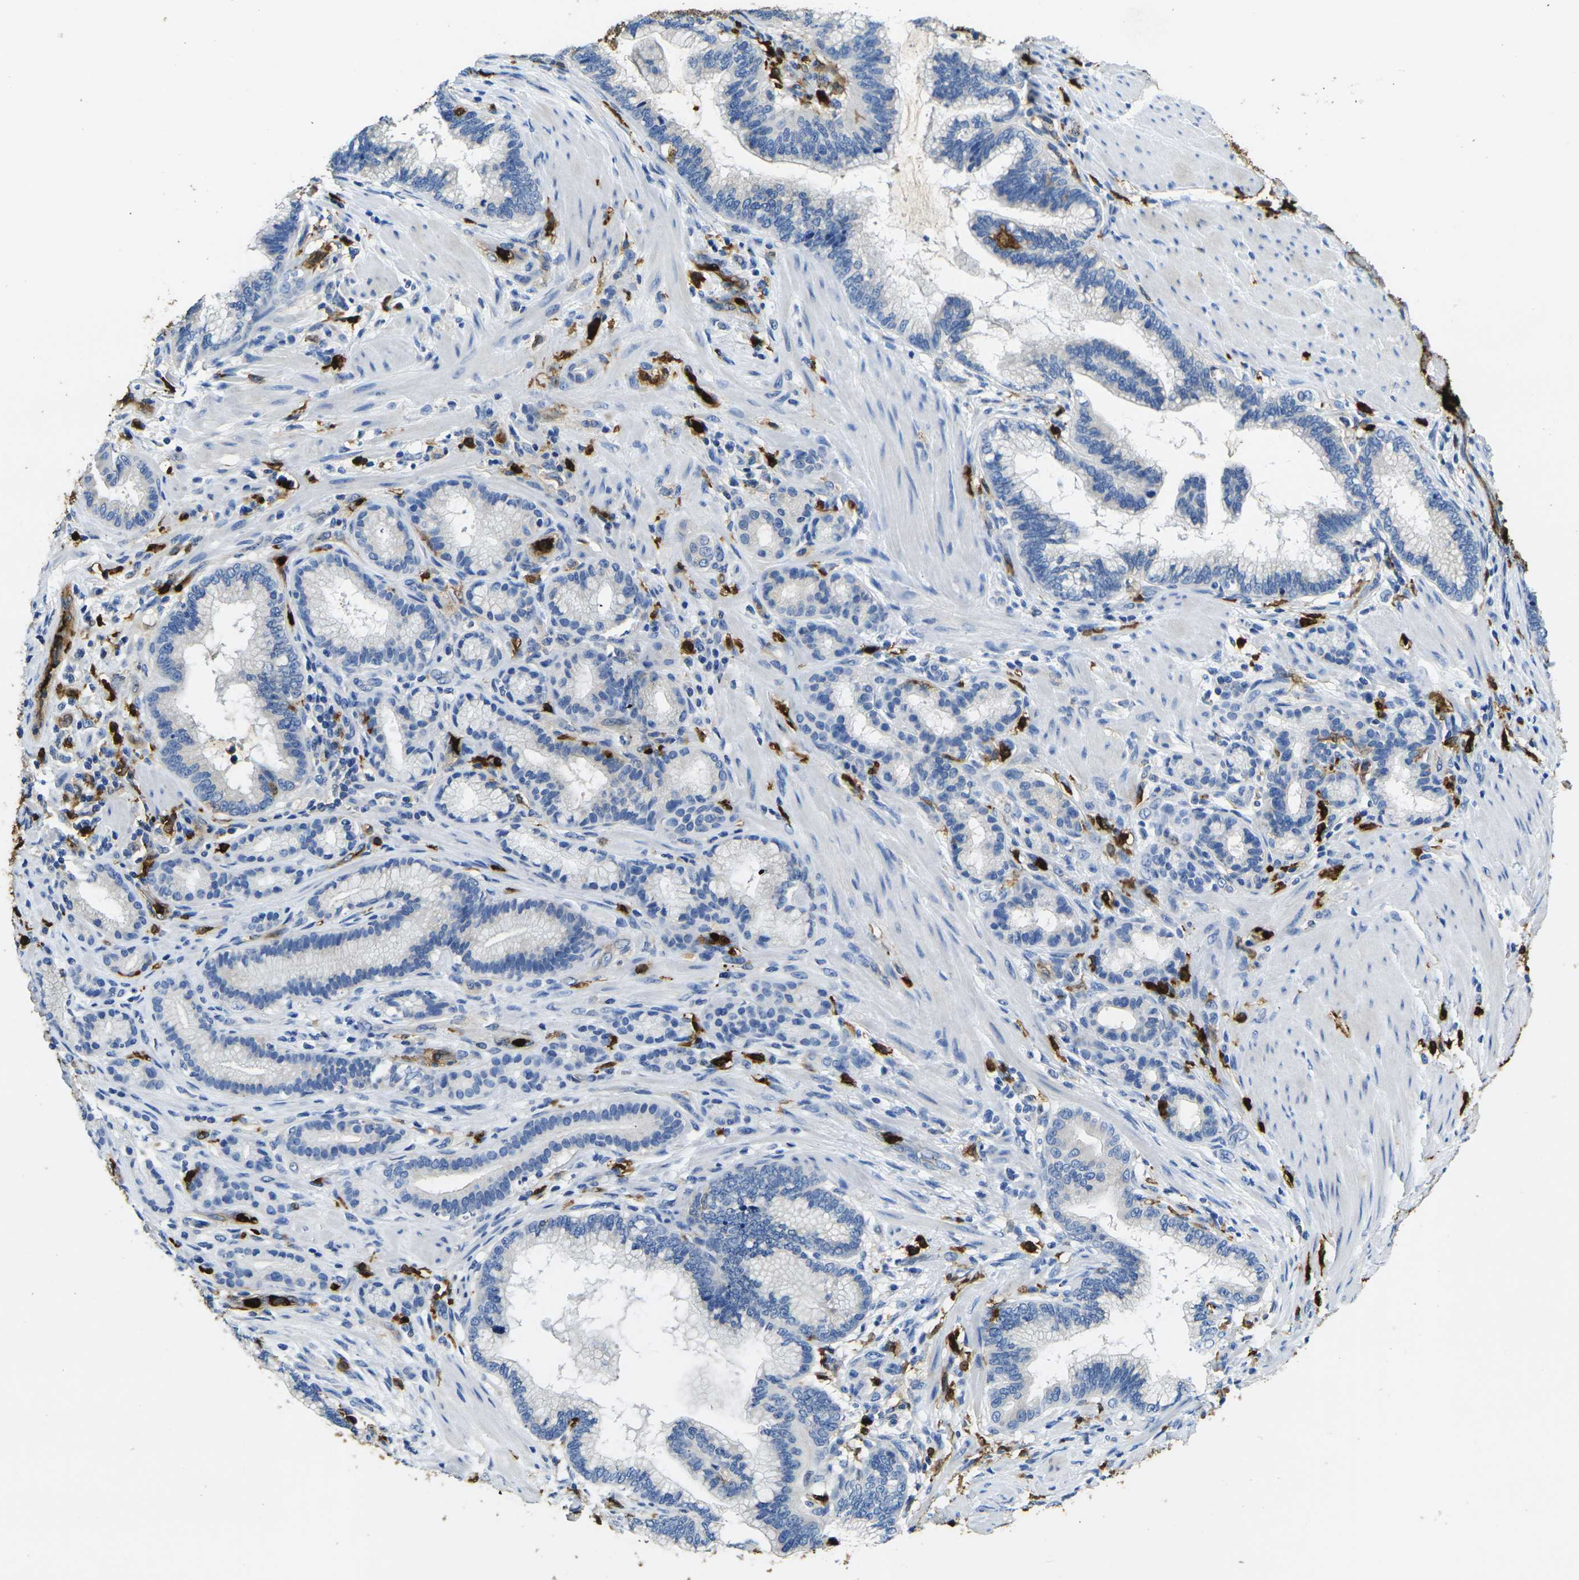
{"staining": {"intensity": "negative", "quantity": "none", "location": "none"}, "tissue": "pancreatic cancer", "cell_type": "Tumor cells", "image_type": "cancer", "snomed": [{"axis": "morphology", "description": "Adenocarcinoma, NOS"}, {"axis": "topography", "description": "Pancreas"}], "caption": "Immunohistochemistry (IHC) image of human adenocarcinoma (pancreatic) stained for a protein (brown), which displays no expression in tumor cells.", "gene": "S100A9", "patient": {"sex": "female", "age": 64}}